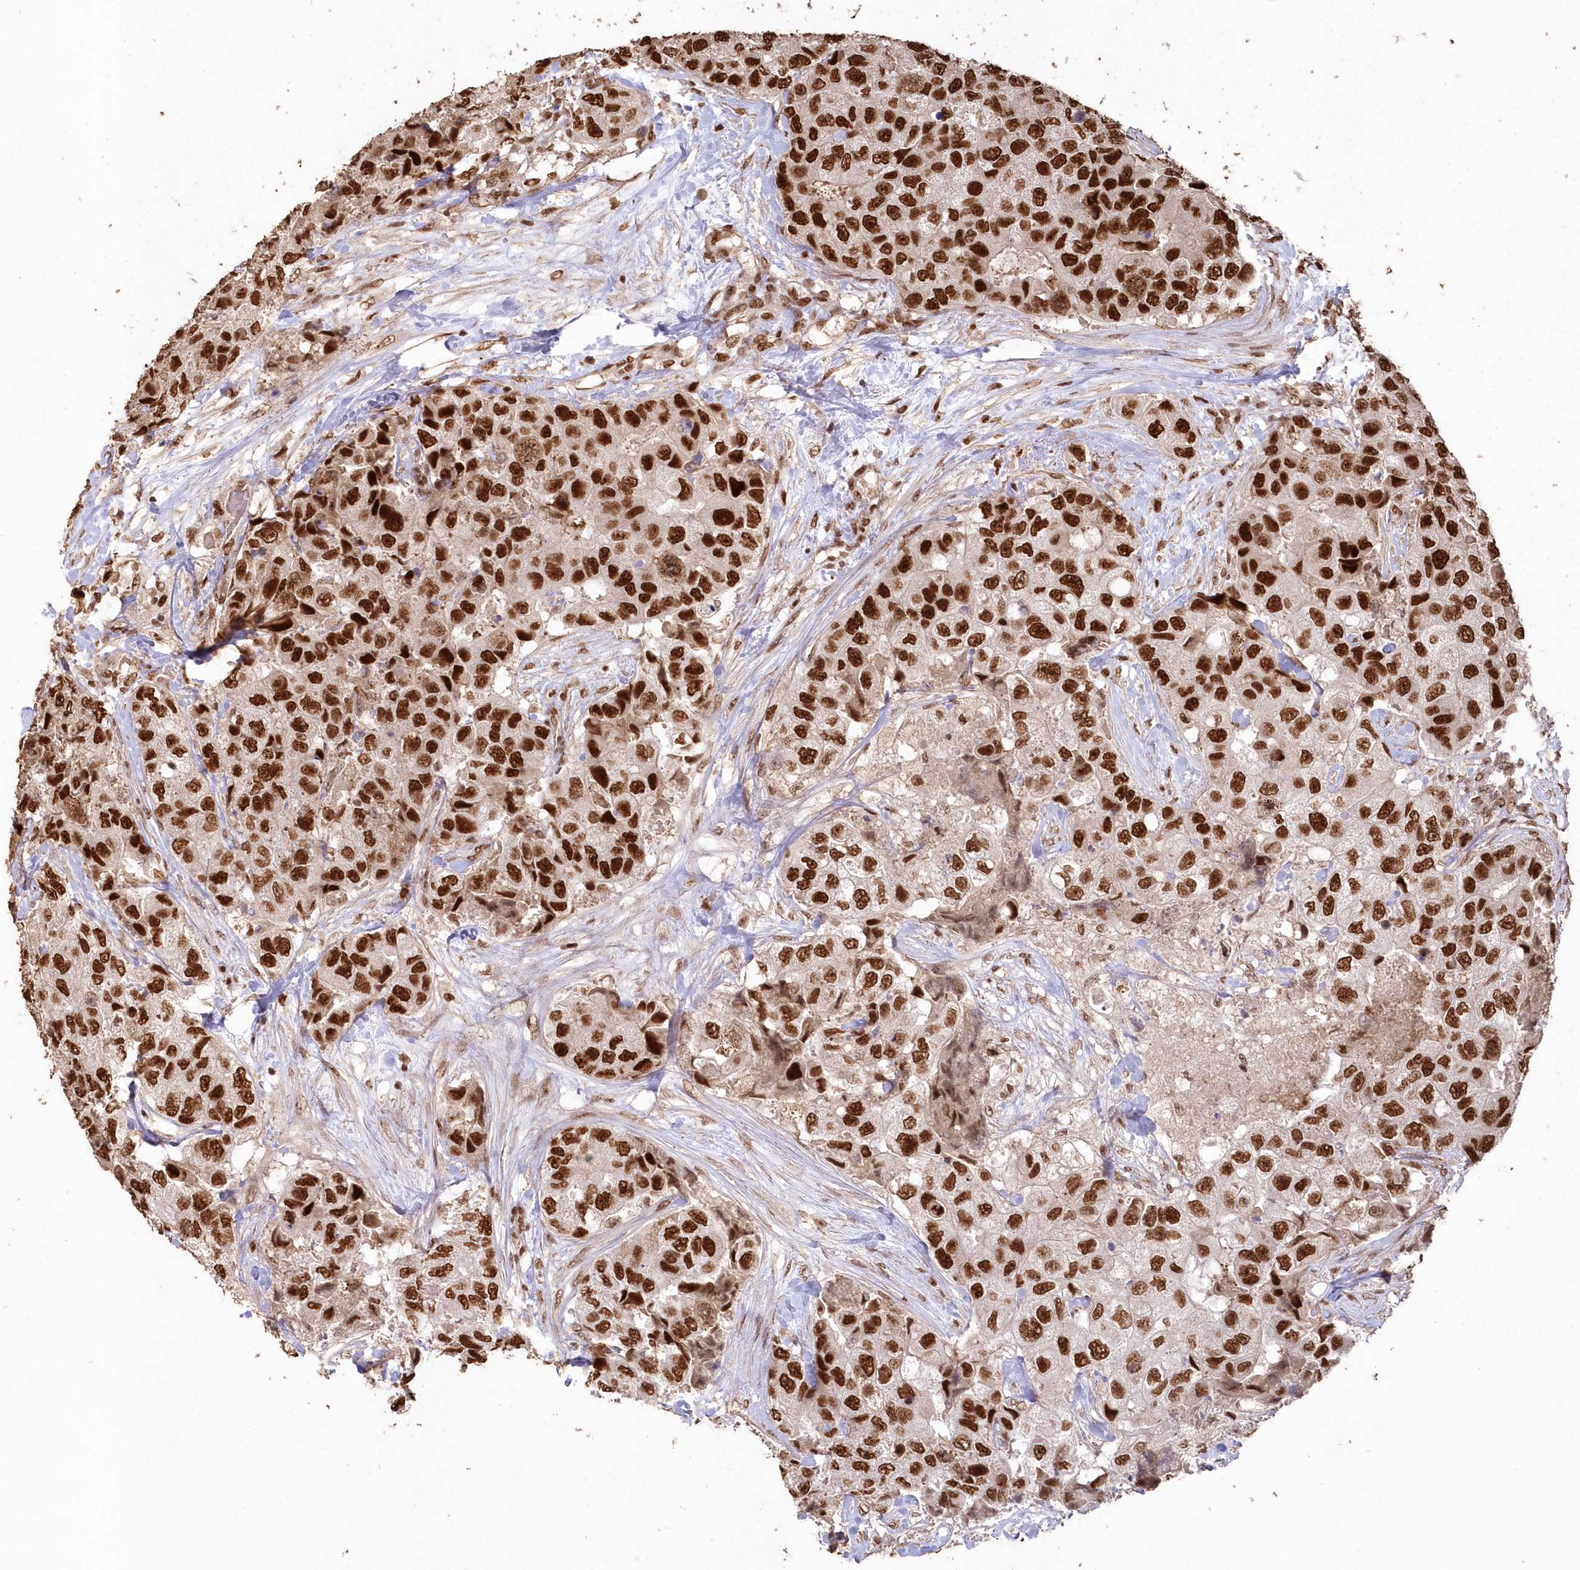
{"staining": {"intensity": "strong", "quantity": ">75%", "location": "nuclear"}, "tissue": "breast cancer", "cell_type": "Tumor cells", "image_type": "cancer", "snomed": [{"axis": "morphology", "description": "Duct carcinoma"}, {"axis": "topography", "description": "Breast"}], "caption": "Breast intraductal carcinoma was stained to show a protein in brown. There is high levels of strong nuclear staining in approximately >75% of tumor cells.", "gene": "PDS5A", "patient": {"sex": "female", "age": 62}}